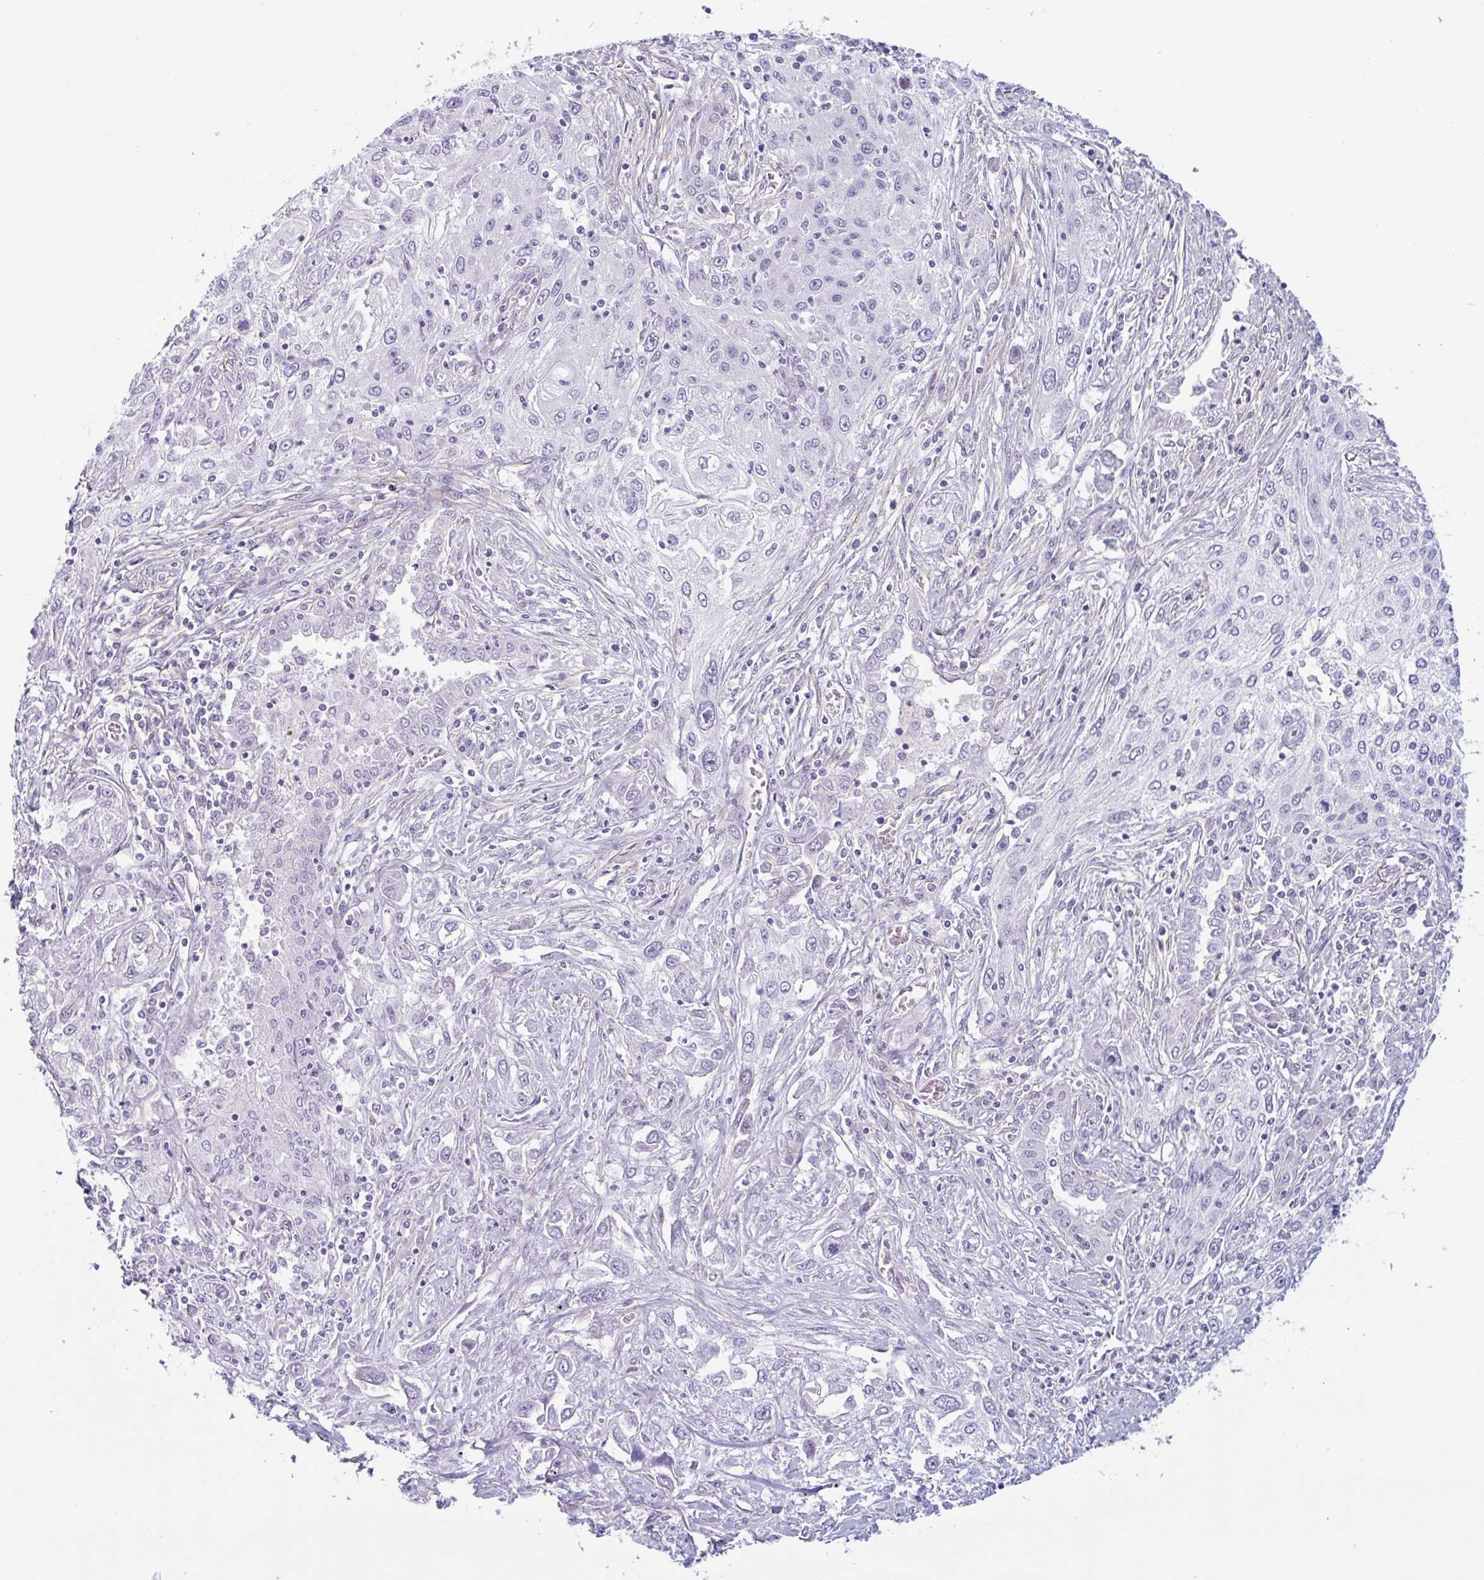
{"staining": {"intensity": "negative", "quantity": "none", "location": "none"}, "tissue": "lung cancer", "cell_type": "Tumor cells", "image_type": "cancer", "snomed": [{"axis": "morphology", "description": "Squamous cell carcinoma, NOS"}, {"axis": "topography", "description": "Lung"}], "caption": "There is no significant positivity in tumor cells of squamous cell carcinoma (lung).", "gene": "MYH10", "patient": {"sex": "female", "age": 69}}